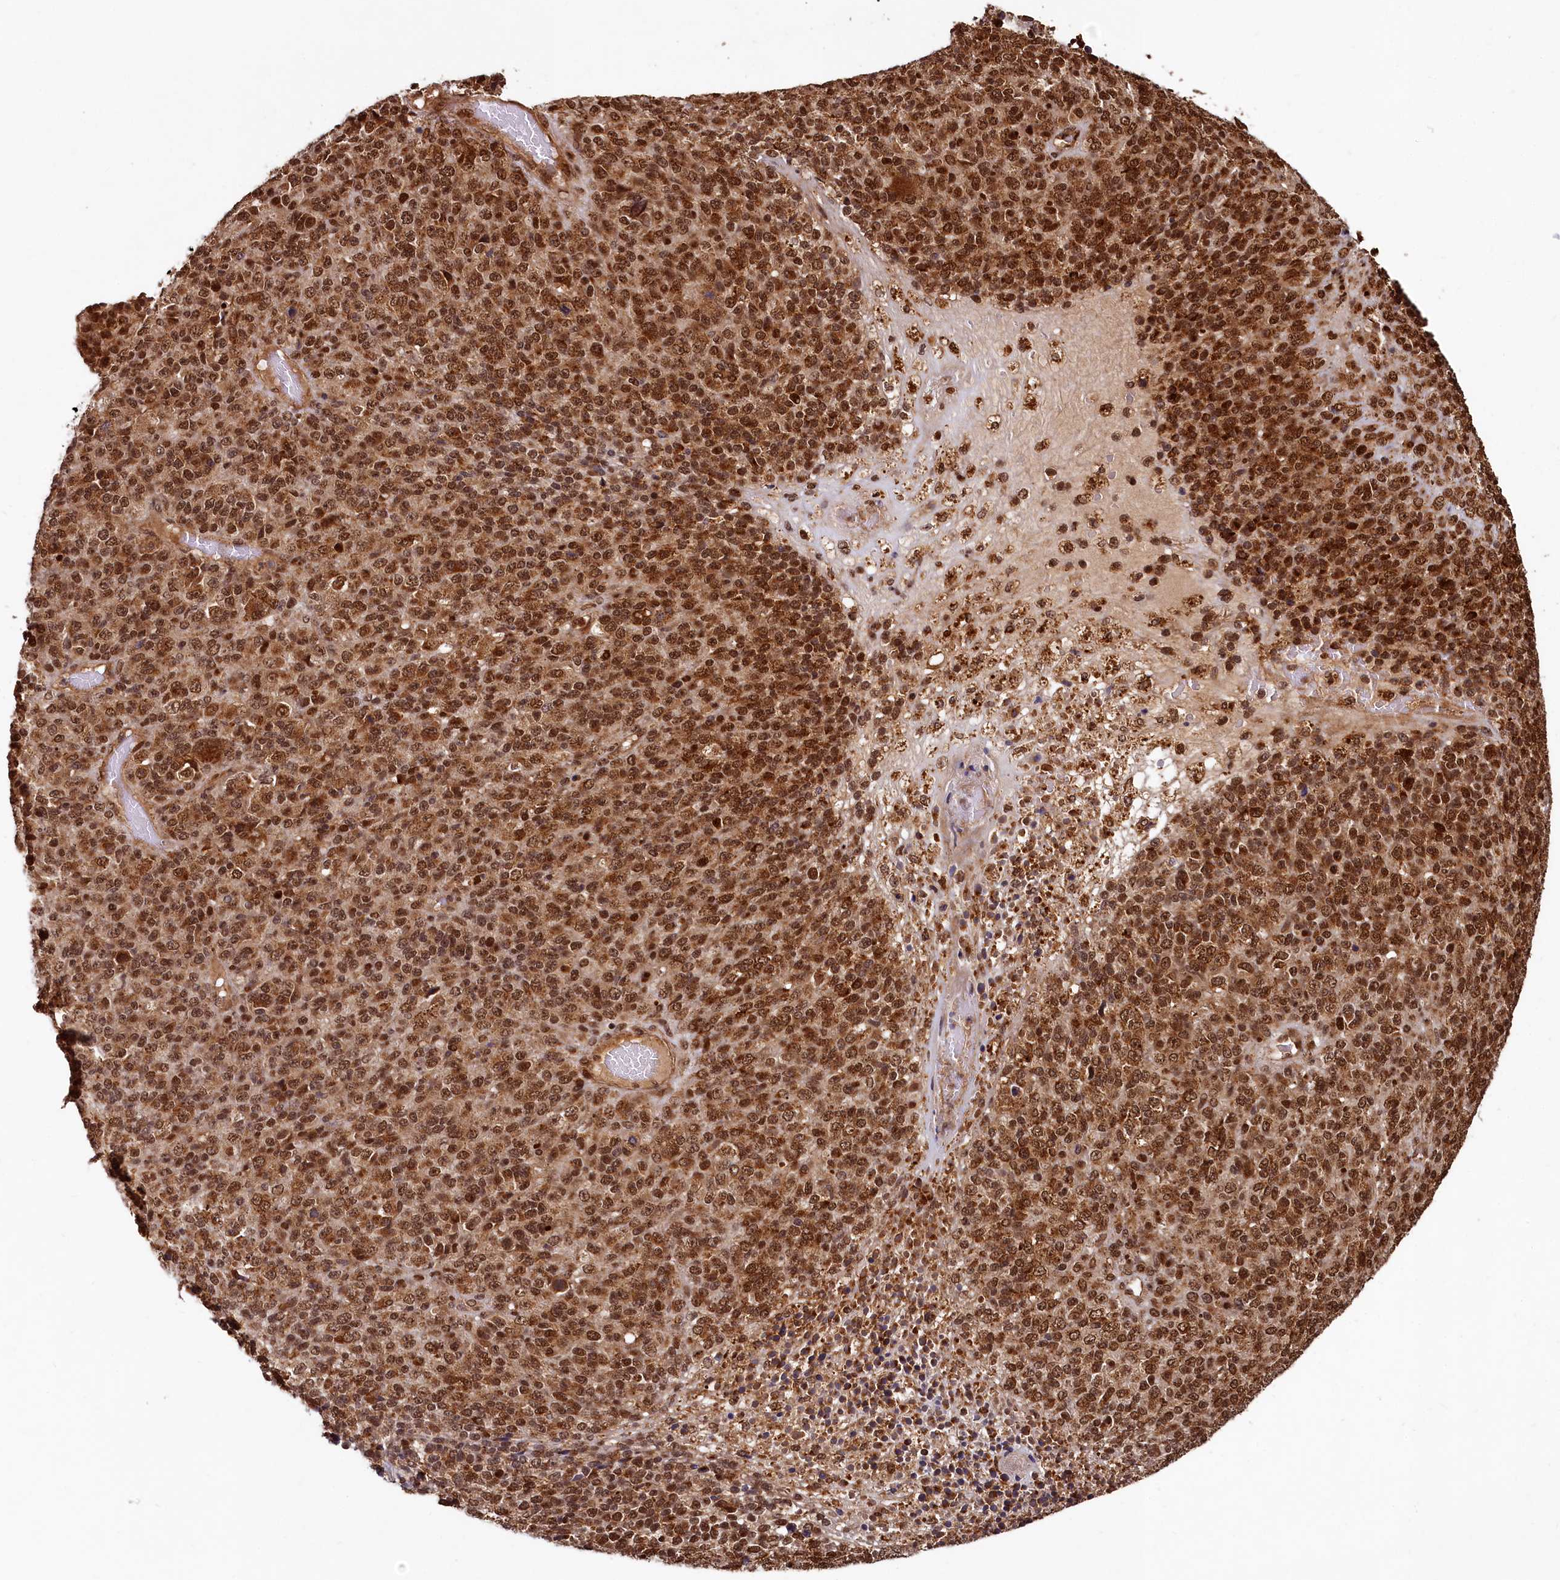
{"staining": {"intensity": "strong", "quantity": ">75%", "location": "cytoplasmic/membranous,nuclear"}, "tissue": "melanoma", "cell_type": "Tumor cells", "image_type": "cancer", "snomed": [{"axis": "morphology", "description": "Malignant melanoma, Metastatic site"}, {"axis": "topography", "description": "Brain"}], "caption": "Melanoma stained with immunohistochemistry (IHC) demonstrates strong cytoplasmic/membranous and nuclear staining in about >75% of tumor cells. The staining was performed using DAB to visualize the protein expression in brown, while the nuclei were stained in blue with hematoxylin (Magnification: 20x).", "gene": "TRIM23", "patient": {"sex": "female", "age": 56}}